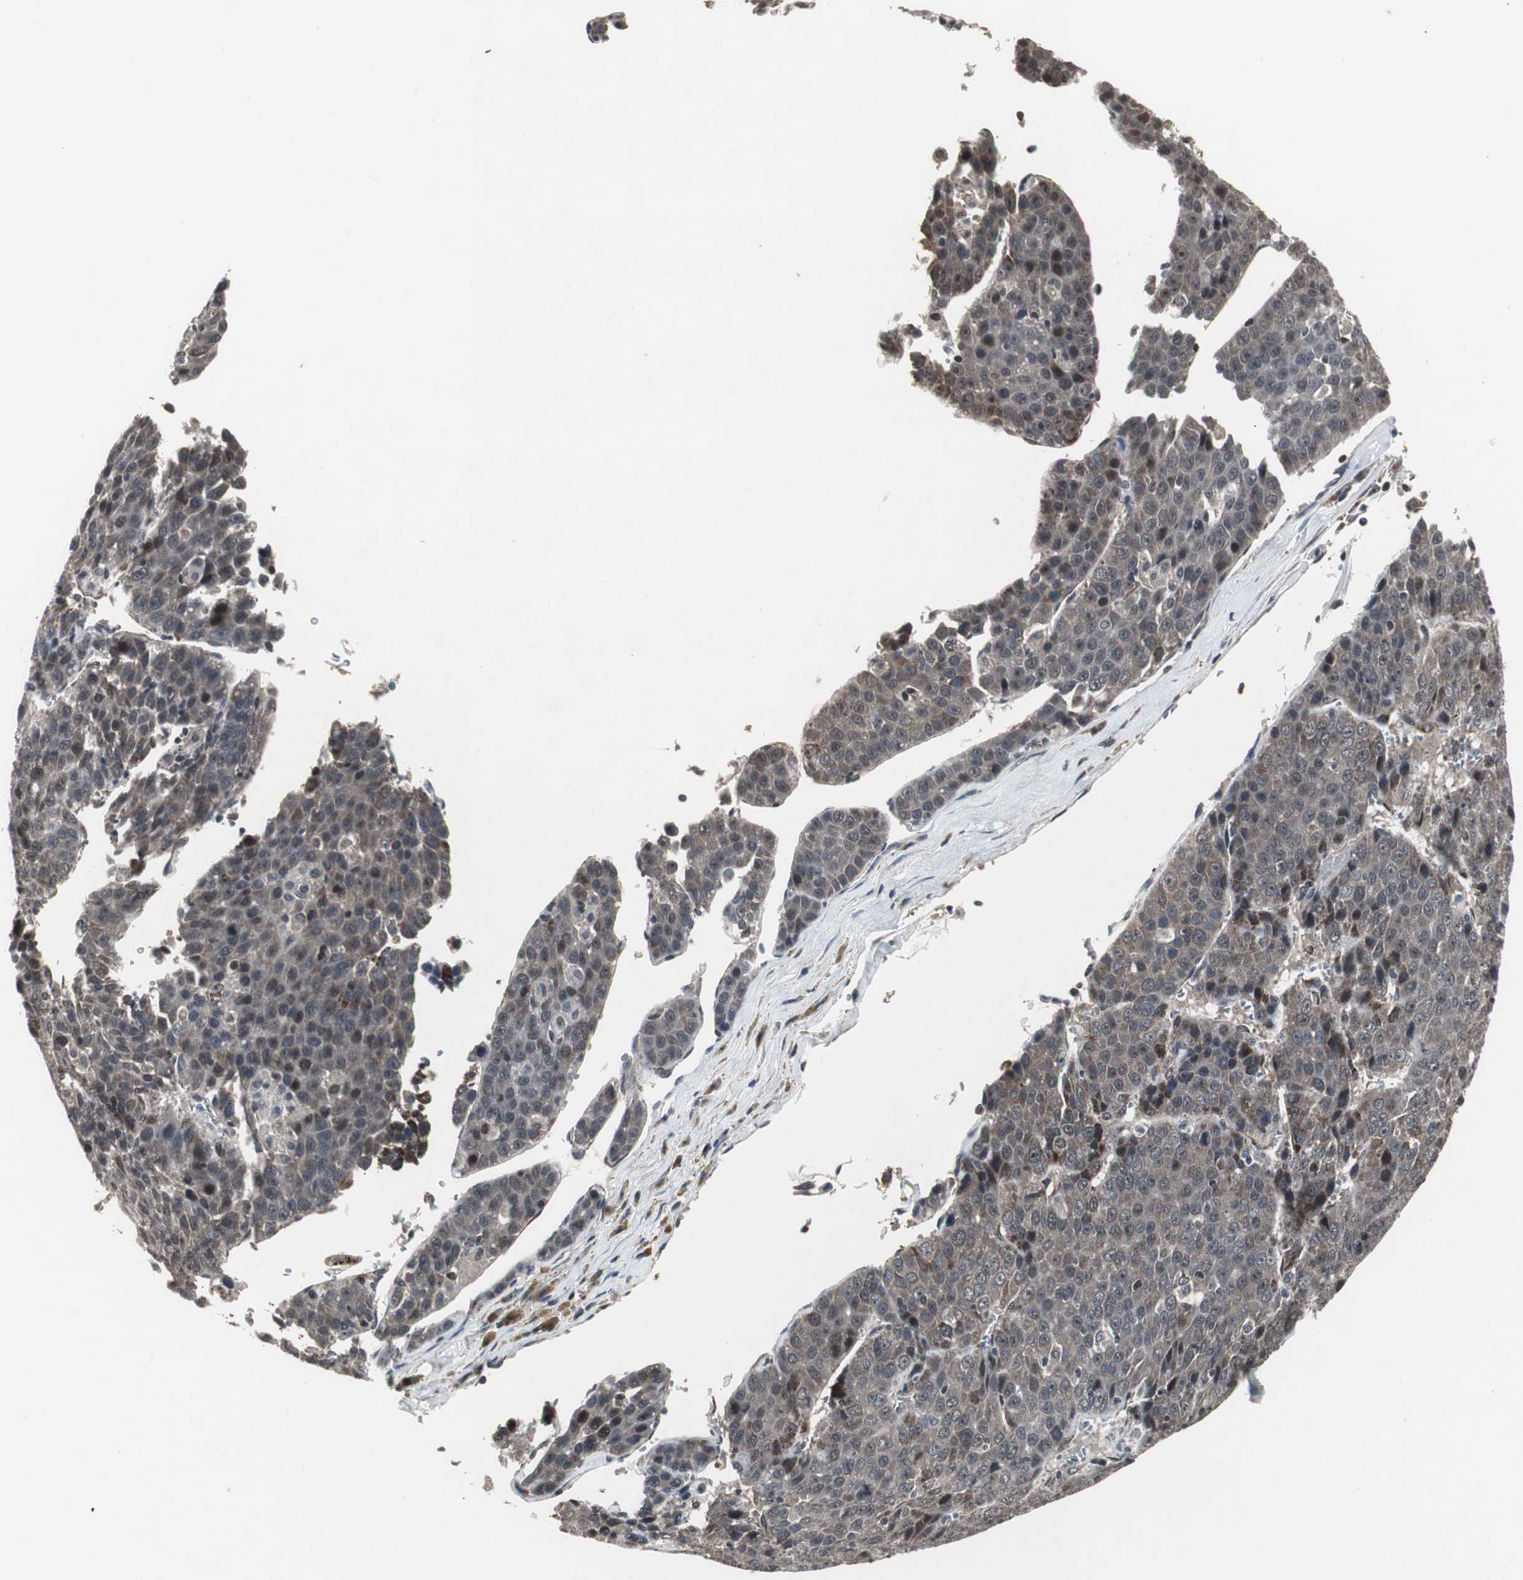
{"staining": {"intensity": "moderate", "quantity": "25%-75%", "location": "cytoplasmic/membranous"}, "tissue": "liver cancer", "cell_type": "Tumor cells", "image_type": "cancer", "snomed": [{"axis": "morphology", "description": "Carcinoma, Hepatocellular, NOS"}, {"axis": "topography", "description": "Liver"}], "caption": "Protein staining displays moderate cytoplasmic/membranous expression in about 25%-75% of tumor cells in liver cancer. Using DAB (brown) and hematoxylin (blue) stains, captured at high magnification using brightfield microscopy.", "gene": "MRPL40", "patient": {"sex": "female", "age": 53}}